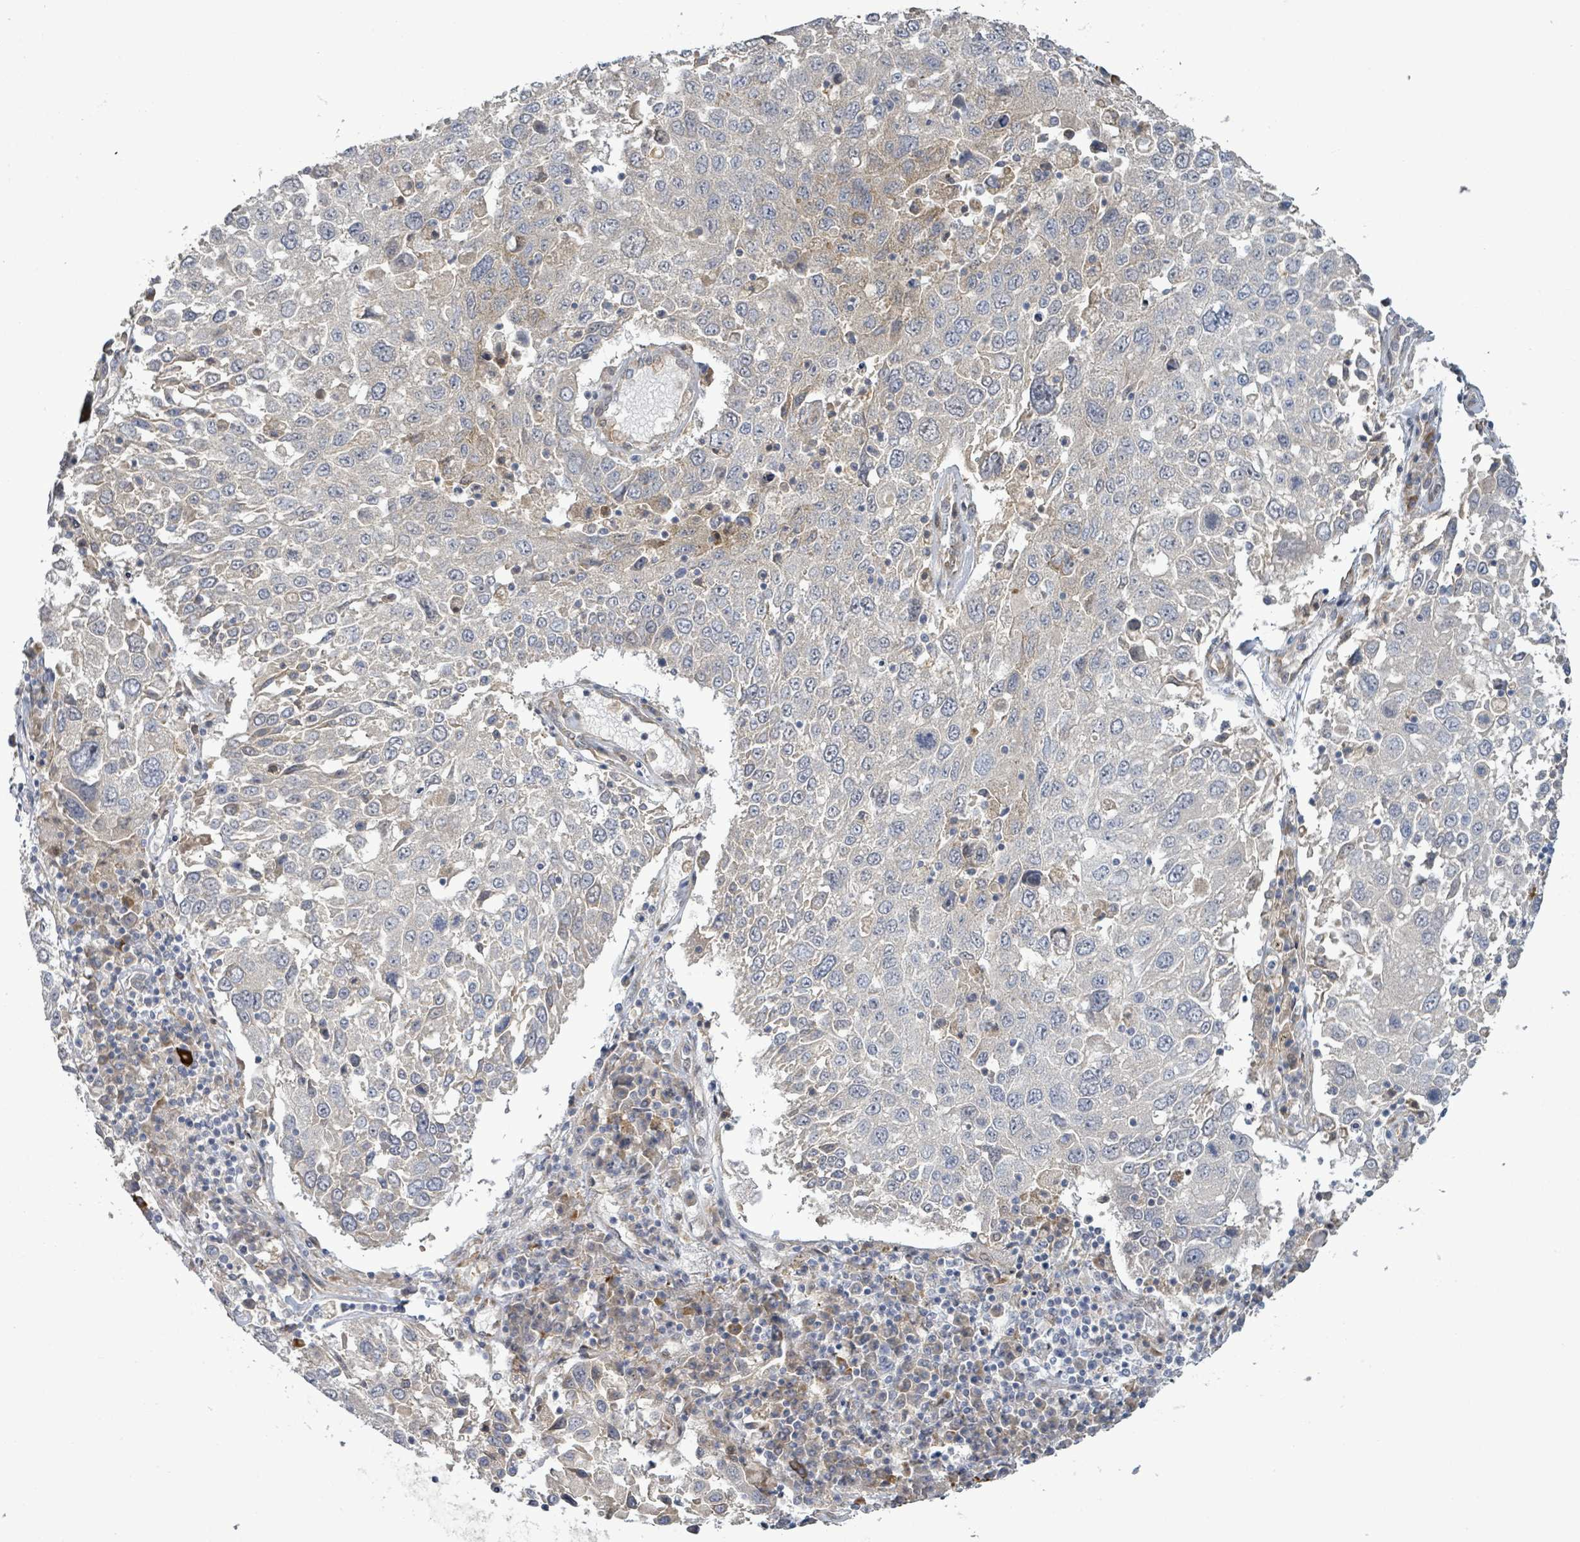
{"staining": {"intensity": "negative", "quantity": "none", "location": "none"}, "tissue": "lung cancer", "cell_type": "Tumor cells", "image_type": "cancer", "snomed": [{"axis": "morphology", "description": "Squamous cell carcinoma, NOS"}, {"axis": "topography", "description": "Lung"}], "caption": "This is a histopathology image of immunohistochemistry staining of lung cancer (squamous cell carcinoma), which shows no expression in tumor cells. (Stains: DAB (3,3'-diaminobenzidine) IHC with hematoxylin counter stain, Microscopy: brightfield microscopy at high magnification).", "gene": "SLIT3", "patient": {"sex": "male", "age": 65}}